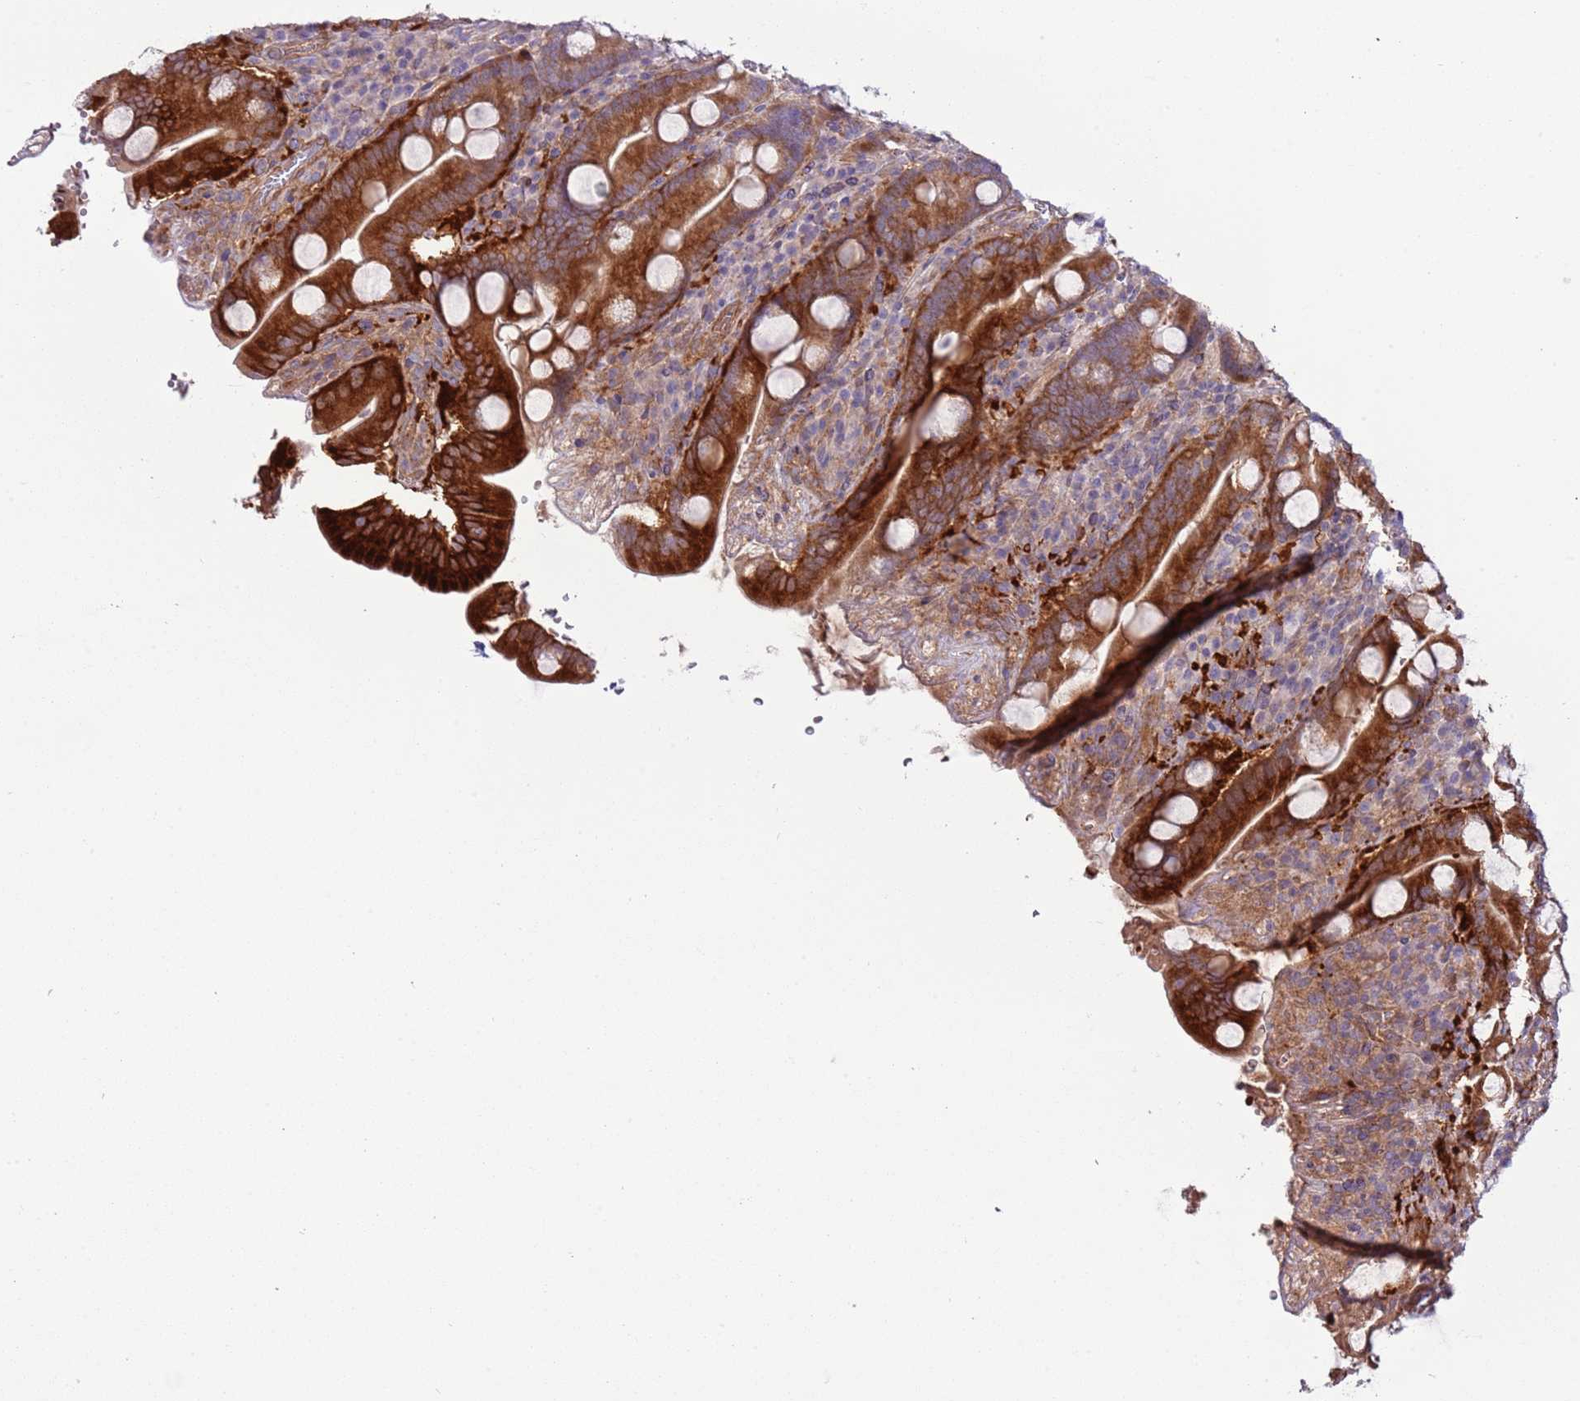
{"staining": {"intensity": "strong", "quantity": ">75%", "location": "cytoplasmic/membranous"}, "tissue": "duodenum", "cell_type": "Glandular cells", "image_type": "normal", "snomed": [{"axis": "morphology", "description": "Normal tissue, NOS"}, {"axis": "topography", "description": "Duodenum"}], "caption": "DAB immunohistochemical staining of normal duodenum shows strong cytoplasmic/membranous protein positivity in about >75% of glandular cells.", "gene": "LPIN2", "patient": {"sex": "male", "age": 35}}